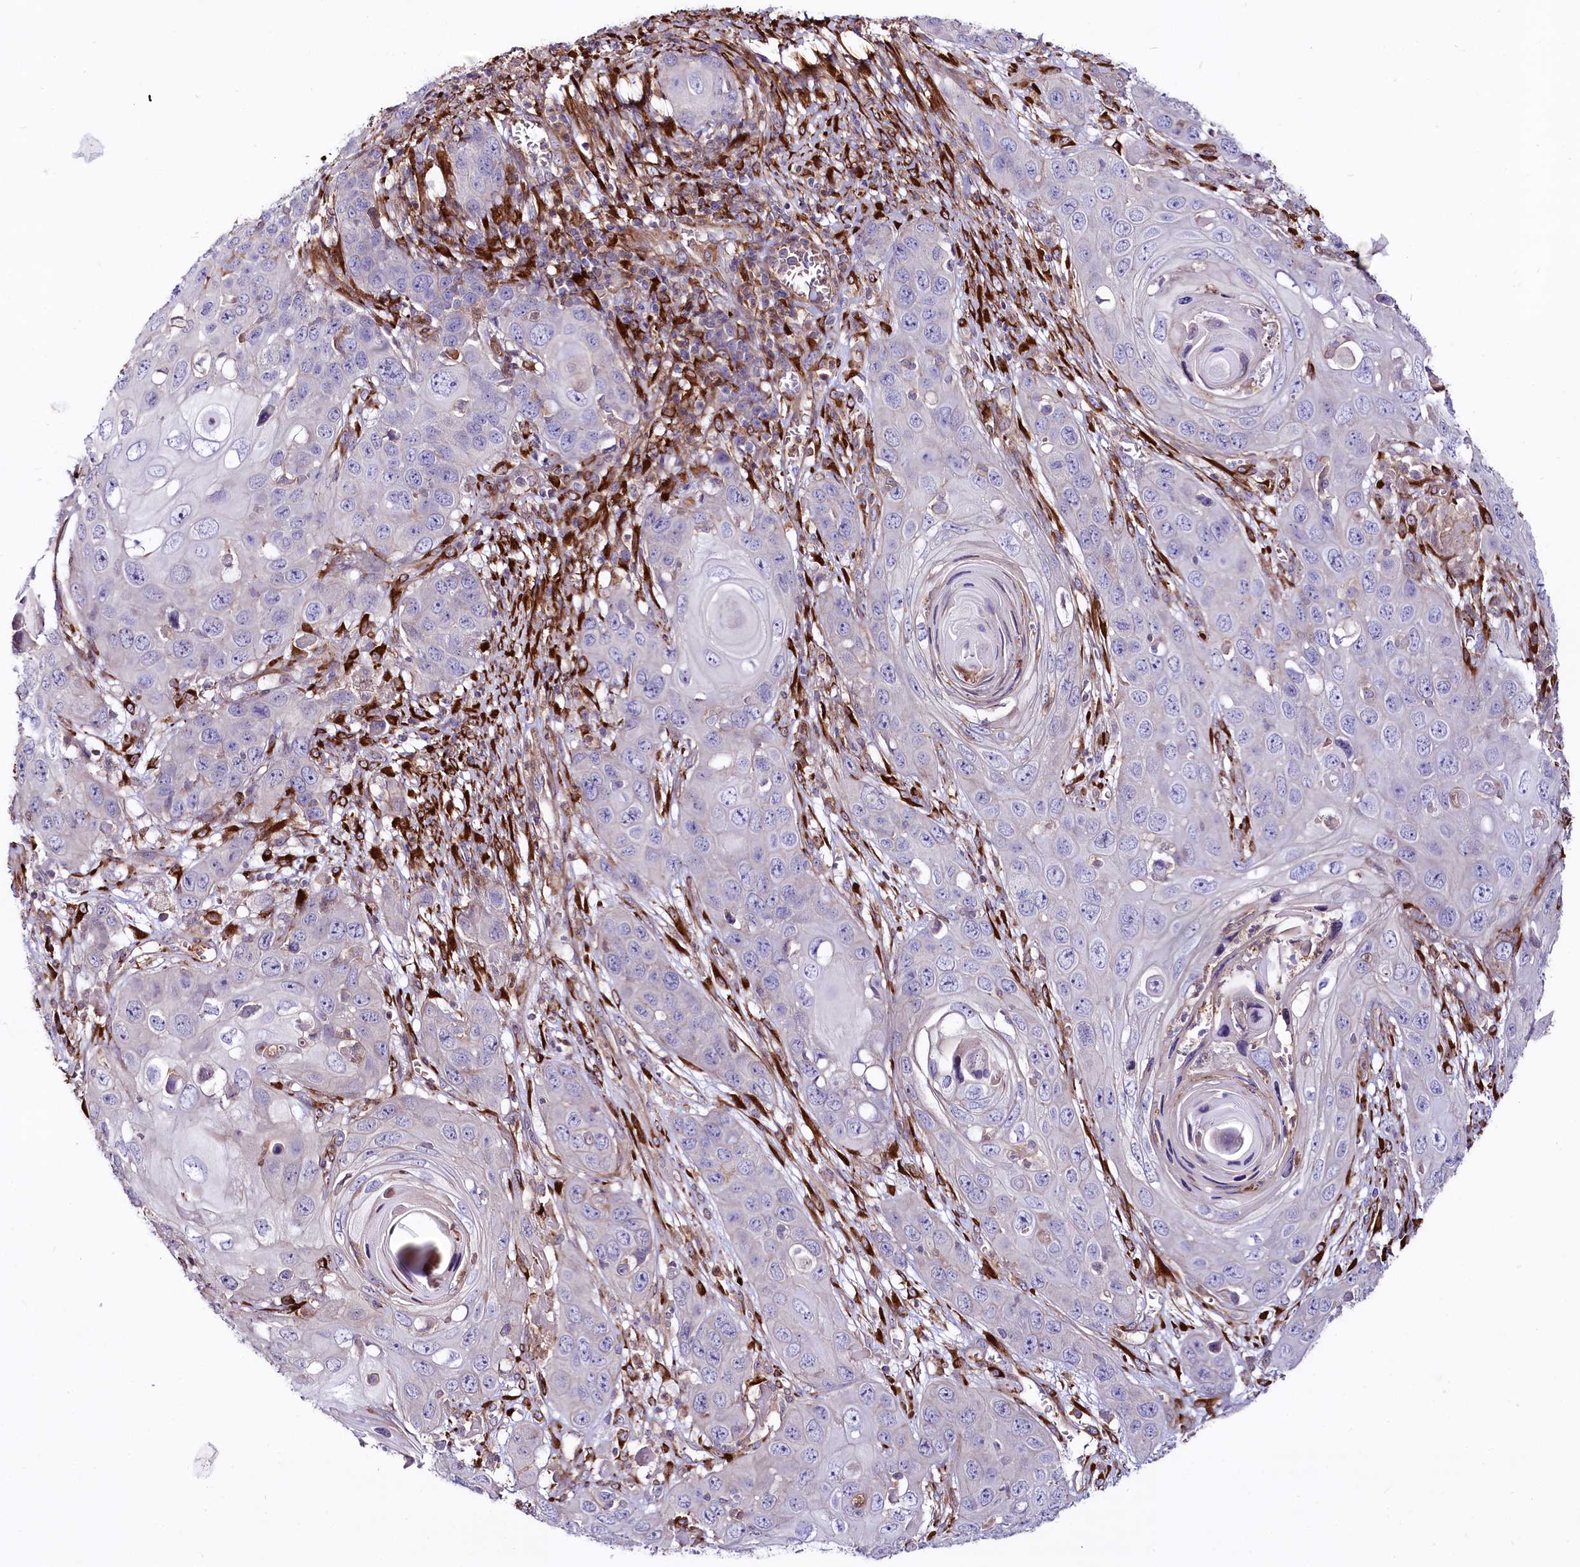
{"staining": {"intensity": "negative", "quantity": "none", "location": "none"}, "tissue": "skin cancer", "cell_type": "Tumor cells", "image_type": "cancer", "snomed": [{"axis": "morphology", "description": "Squamous cell carcinoma, NOS"}, {"axis": "topography", "description": "Skin"}], "caption": "This is an IHC micrograph of skin cancer (squamous cell carcinoma). There is no staining in tumor cells.", "gene": "FCHSD2", "patient": {"sex": "male", "age": 55}}